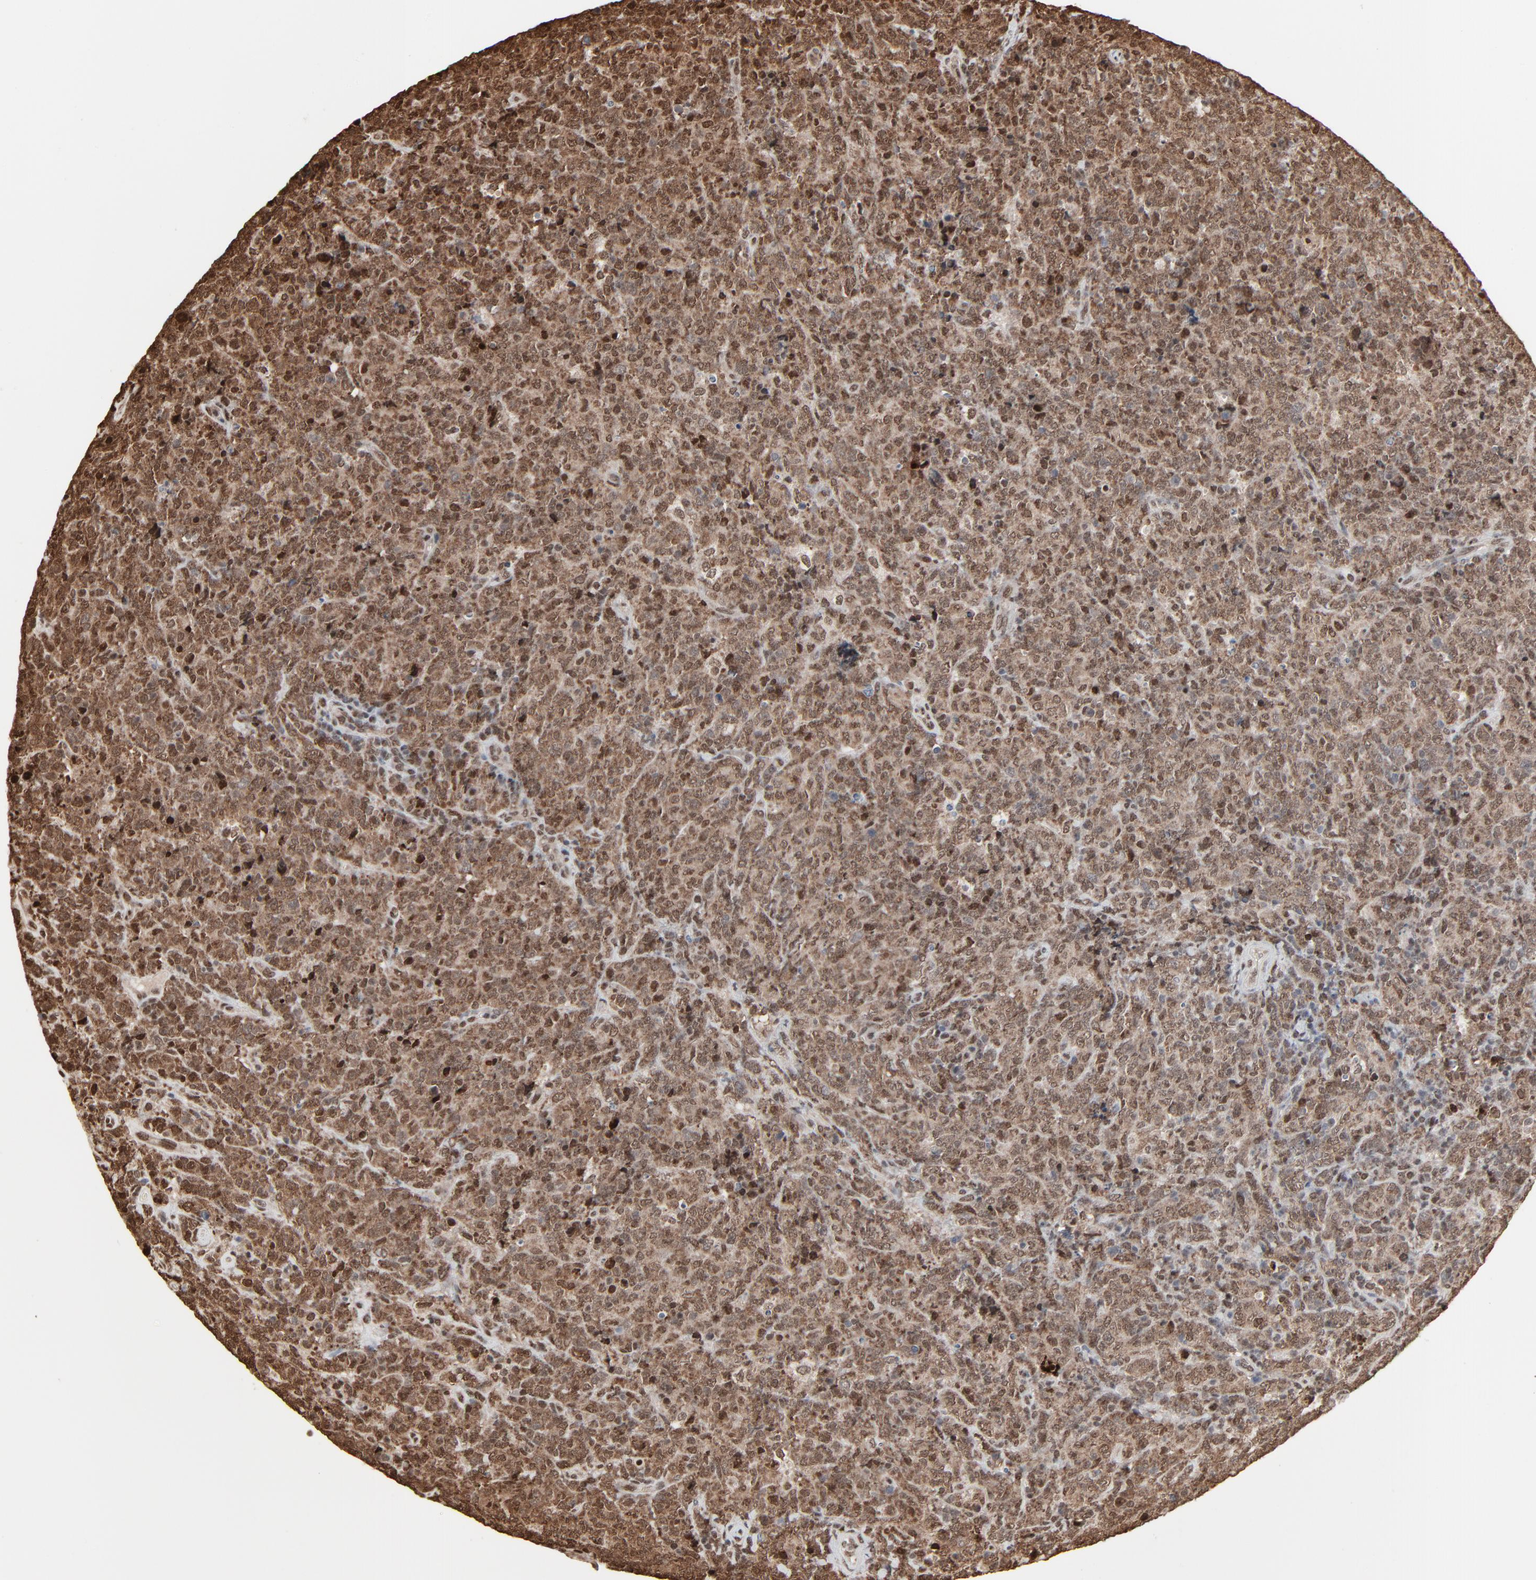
{"staining": {"intensity": "moderate", "quantity": ">75%", "location": "cytoplasmic/membranous,nuclear"}, "tissue": "lymphoma", "cell_type": "Tumor cells", "image_type": "cancer", "snomed": [{"axis": "morphology", "description": "Malignant lymphoma, non-Hodgkin's type, High grade"}, {"axis": "topography", "description": "Tonsil"}], "caption": "Protein staining demonstrates moderate cytoplasmic/membranous and nuclear staining in about >75% of tumor cells in lymphoma.", "gene": "MEIS2", "patient": {"sex": "female", "age": 36}}